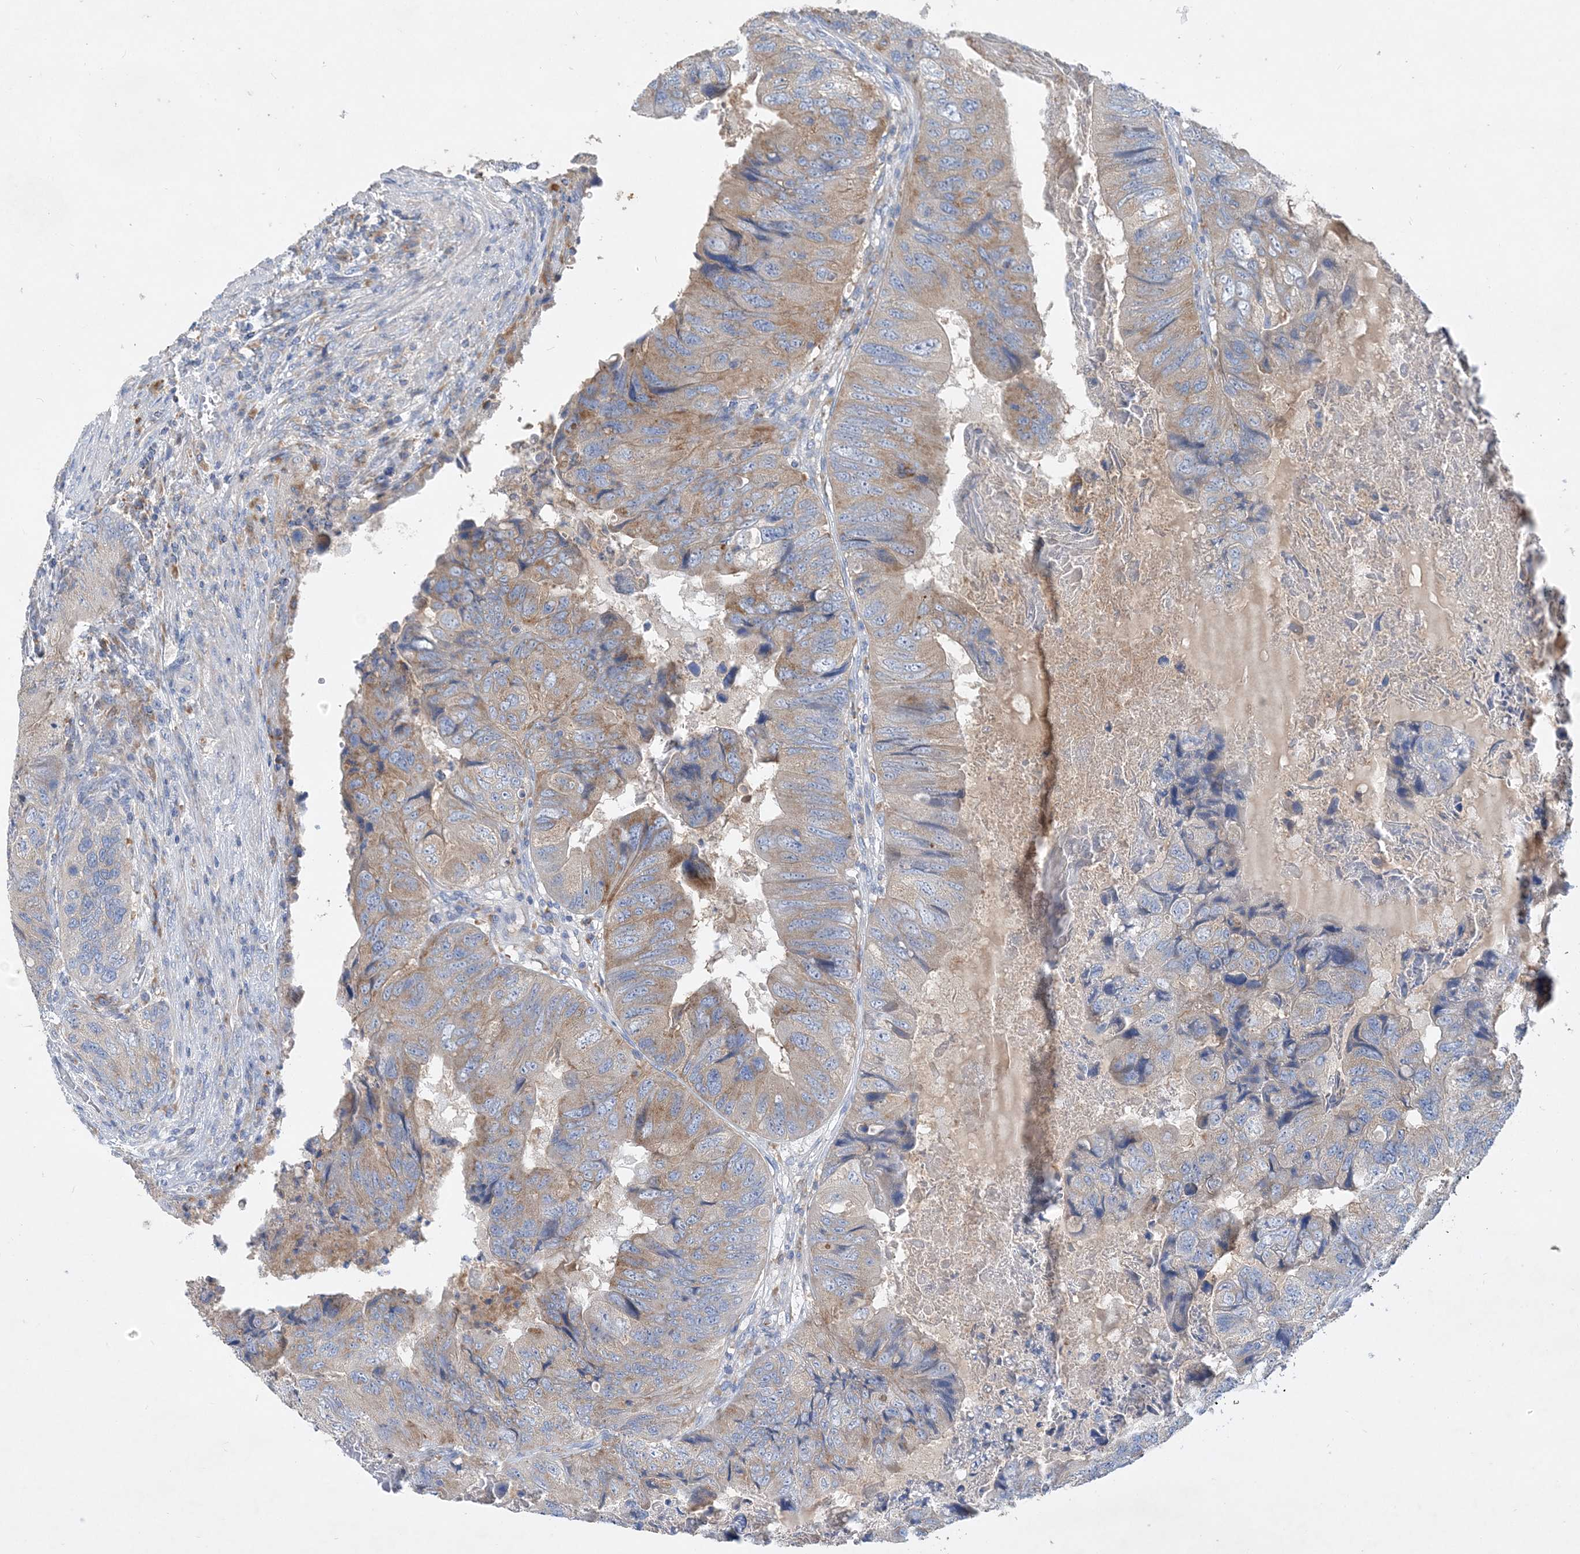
{"staining": {"intensity": "moderate", "quantity": "25%-75%", "location": "cytoplasmic/membranous"}, "tissue": "colorectal cancer", "cell_type": "Tumor cells", "image_type": "cancer", "snomed": [{"axis": "morphology", "description": "Adenocarcinoma, NOS"}, {"axis": "topography", "description": "Rectum"}], "caption": "A photomicrograph showing moderate cytoplasmic/membranous expression in approximately 25%-75% of tumor cells in adenocarcinoma (colorectal), as visualized by brown immunohistochemical staining.", "gene": "GRINA", "patient": {"sex": "male", "age": 63}}